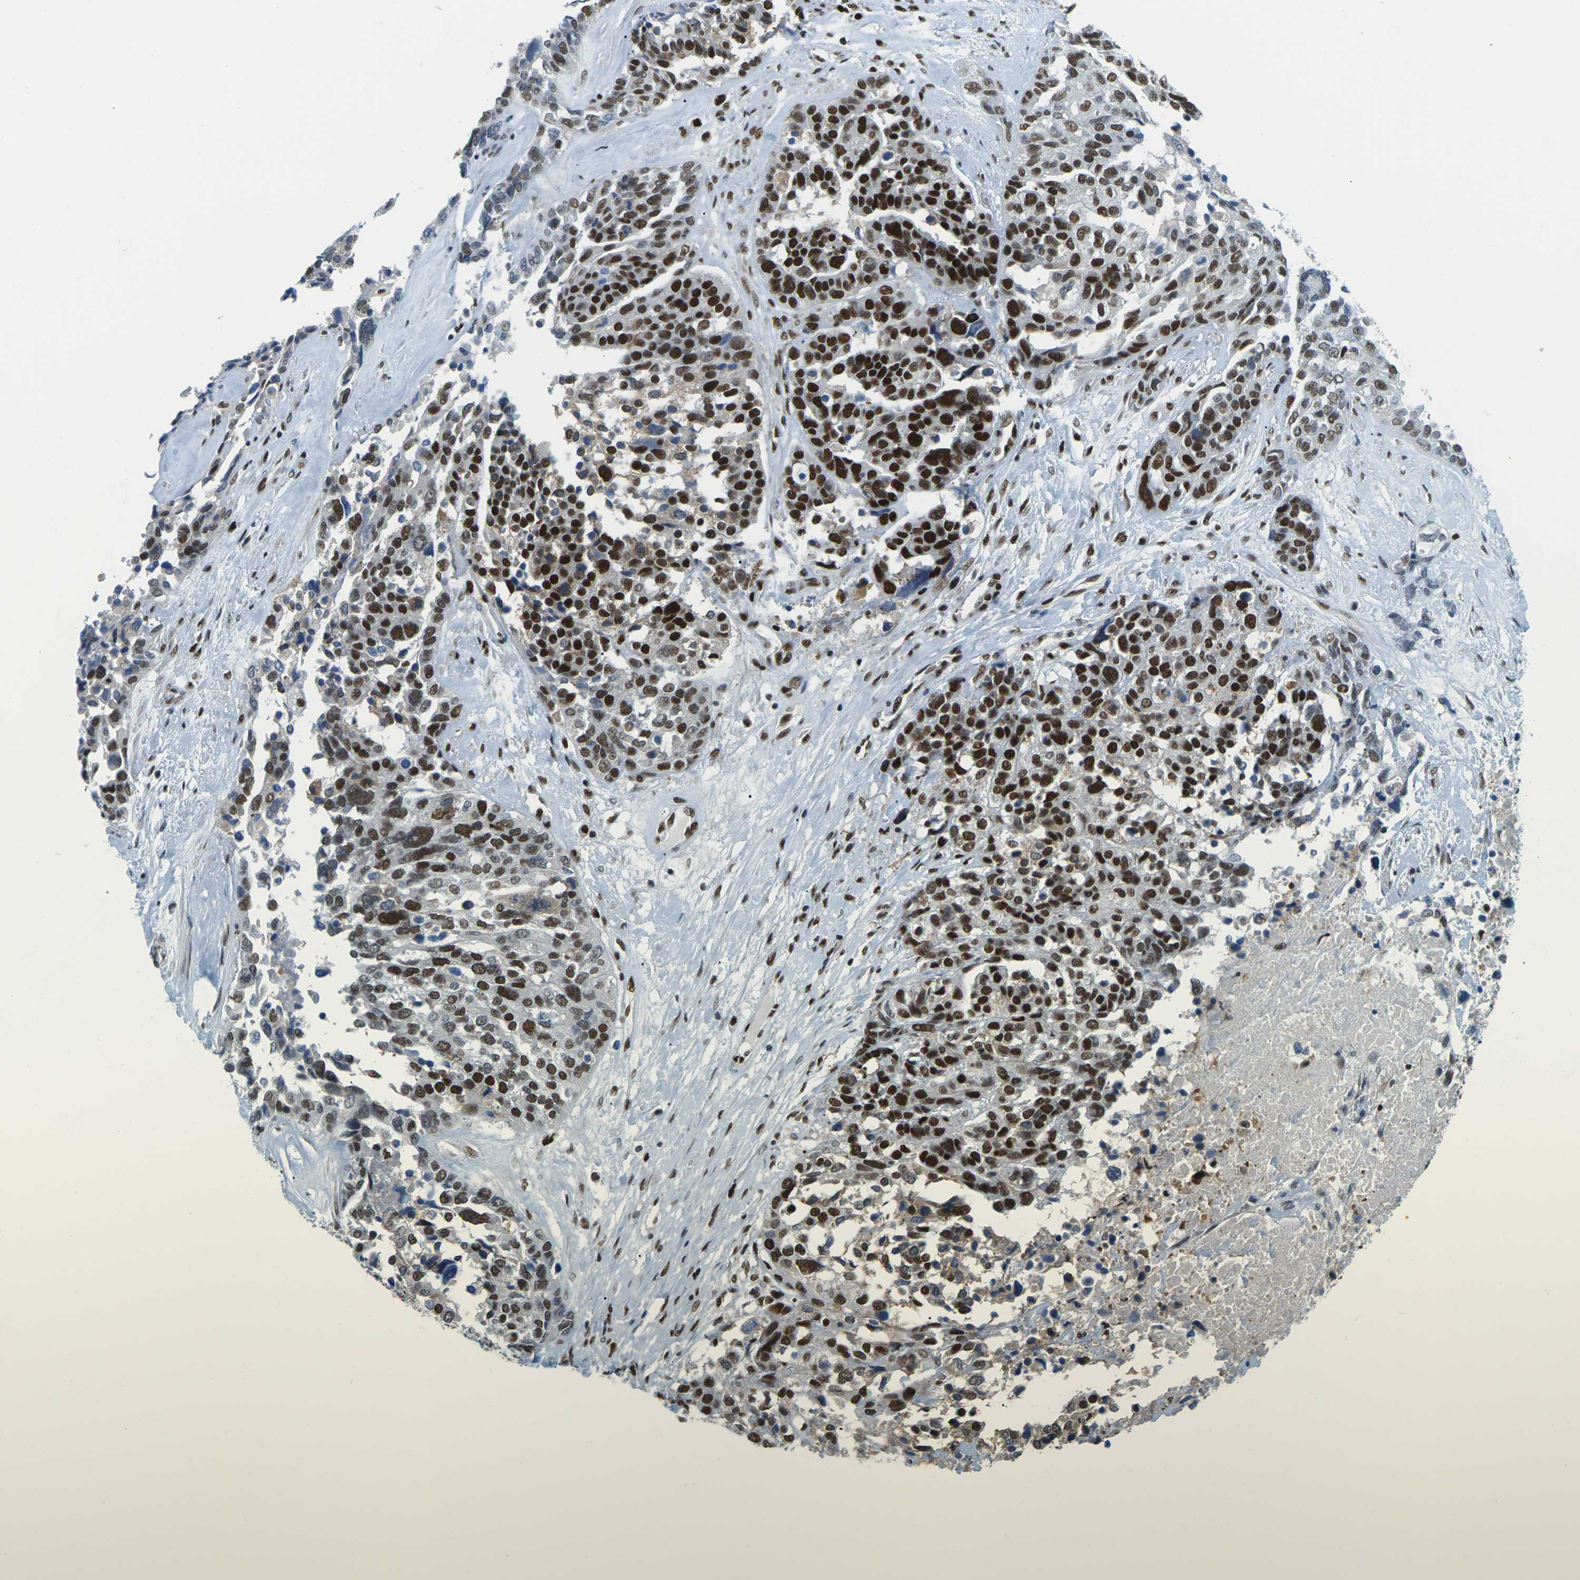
{"staining": {"intensity": "strong", "quantity": "25%-75%", "location": "nuclear"}, "tissue": "ovarian cancer", "cell_type": "Tumor cells", "image_type": "cancer", "snomed": [{"axis": "morphology", "description": "Cystadenocarcinoma, serous, NOS"}, {"axis": "topography", "description": "Ovary"}], "caption": "A brown stain shows strong nuclear positivity of a protein in serous cystadenocarcinoma (ovarian) tumor cells. (DAB IHC with brightfield microscopy, high magnification).", "gene": "PSME3", "patient": {"sex": "female", "age": 44}}